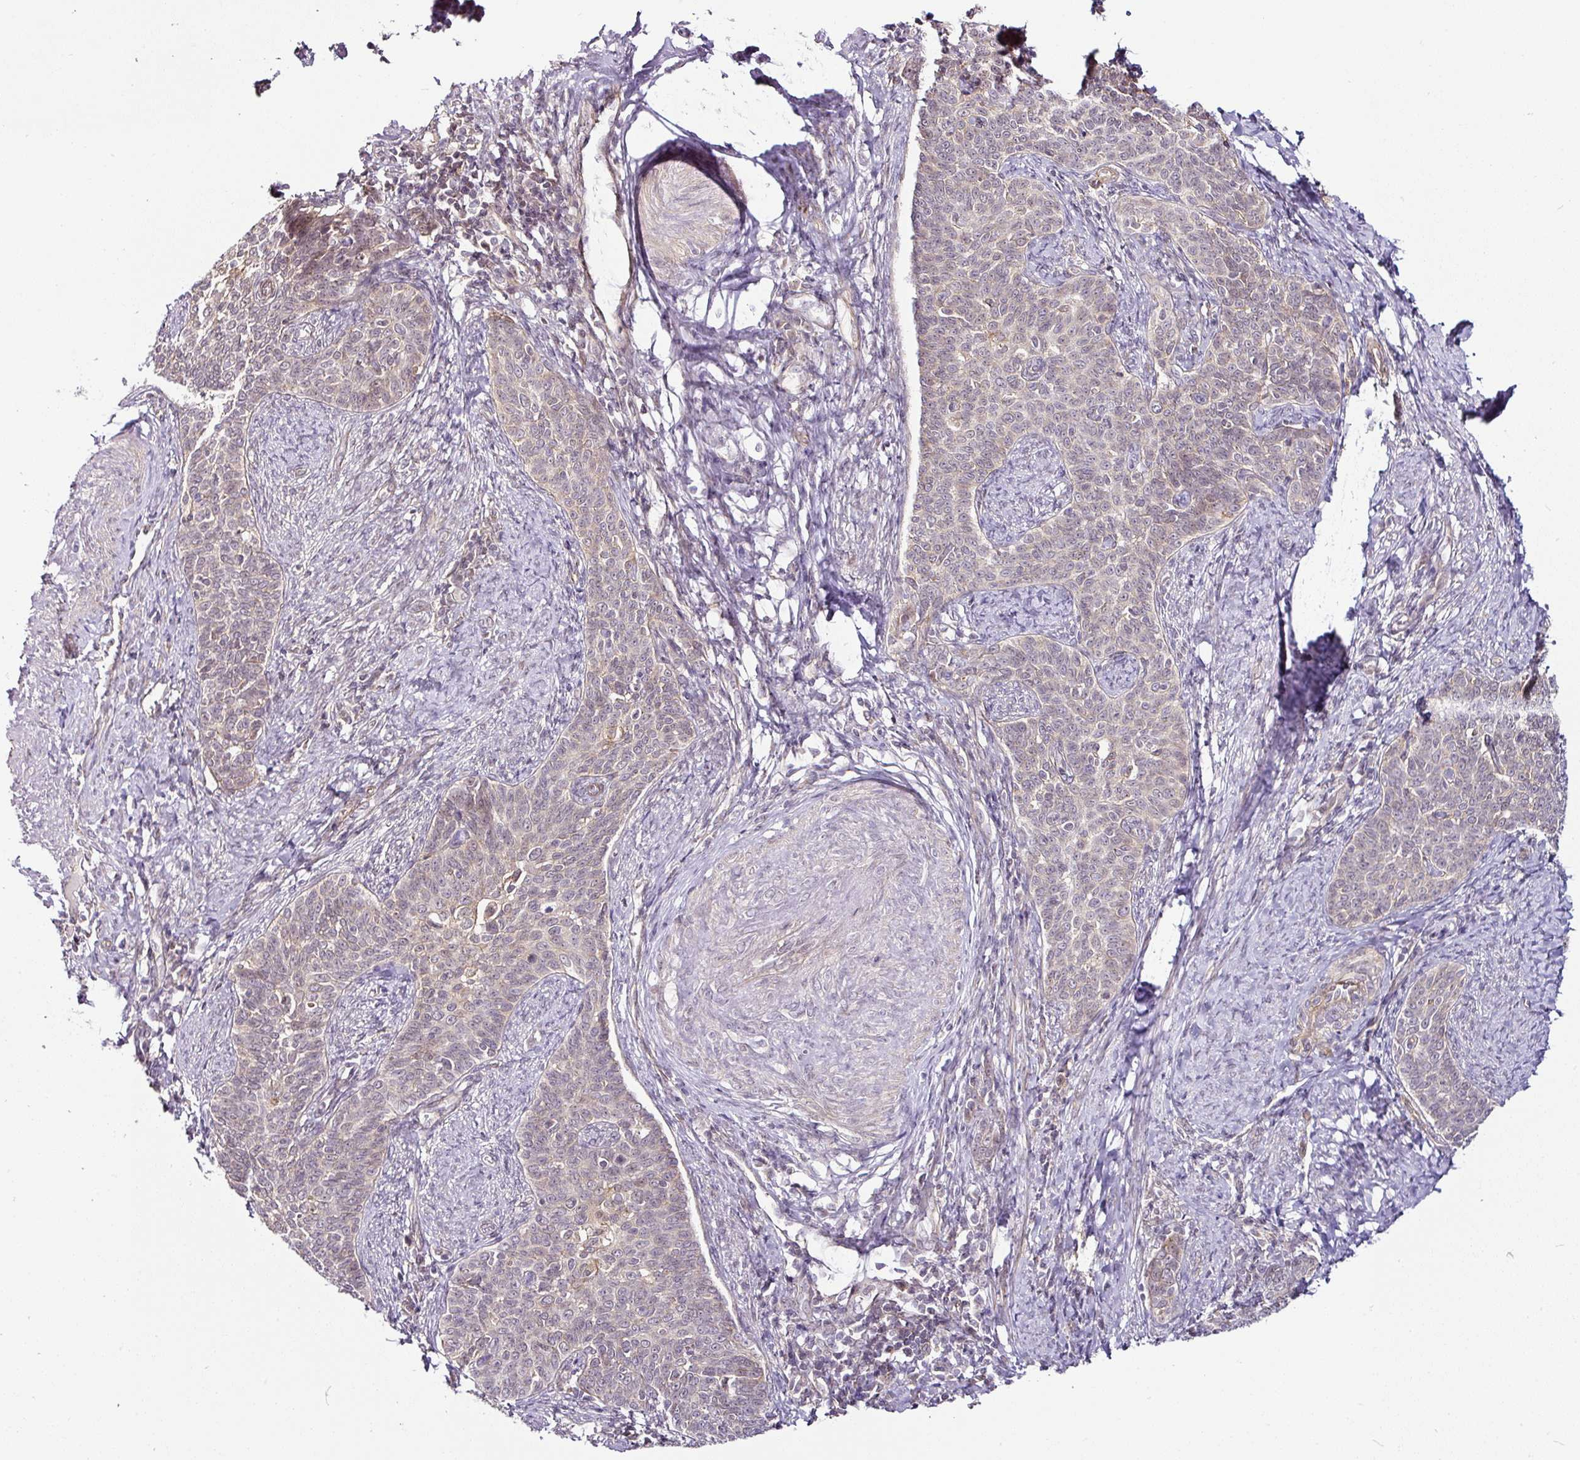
{"staining": {"intensity": "weak", "quantity": "<25%", "location": "nuclear"}, "tissue": "cervical cancer", "cell_type": "Tumor cells", "image_type": "cancer", "snomed": [{"axis": "morphology", "description": "Squamous cell carcinoma, NOS"}, {"axis": "topography", "description": "Cervix"}], "caption": "IHC of cervical cancer (squamous cell carcinoma) demonstrates no staining in tumor cells.", "gene": "DCAF13", "patient": {"sex": "female", "age": 39}}